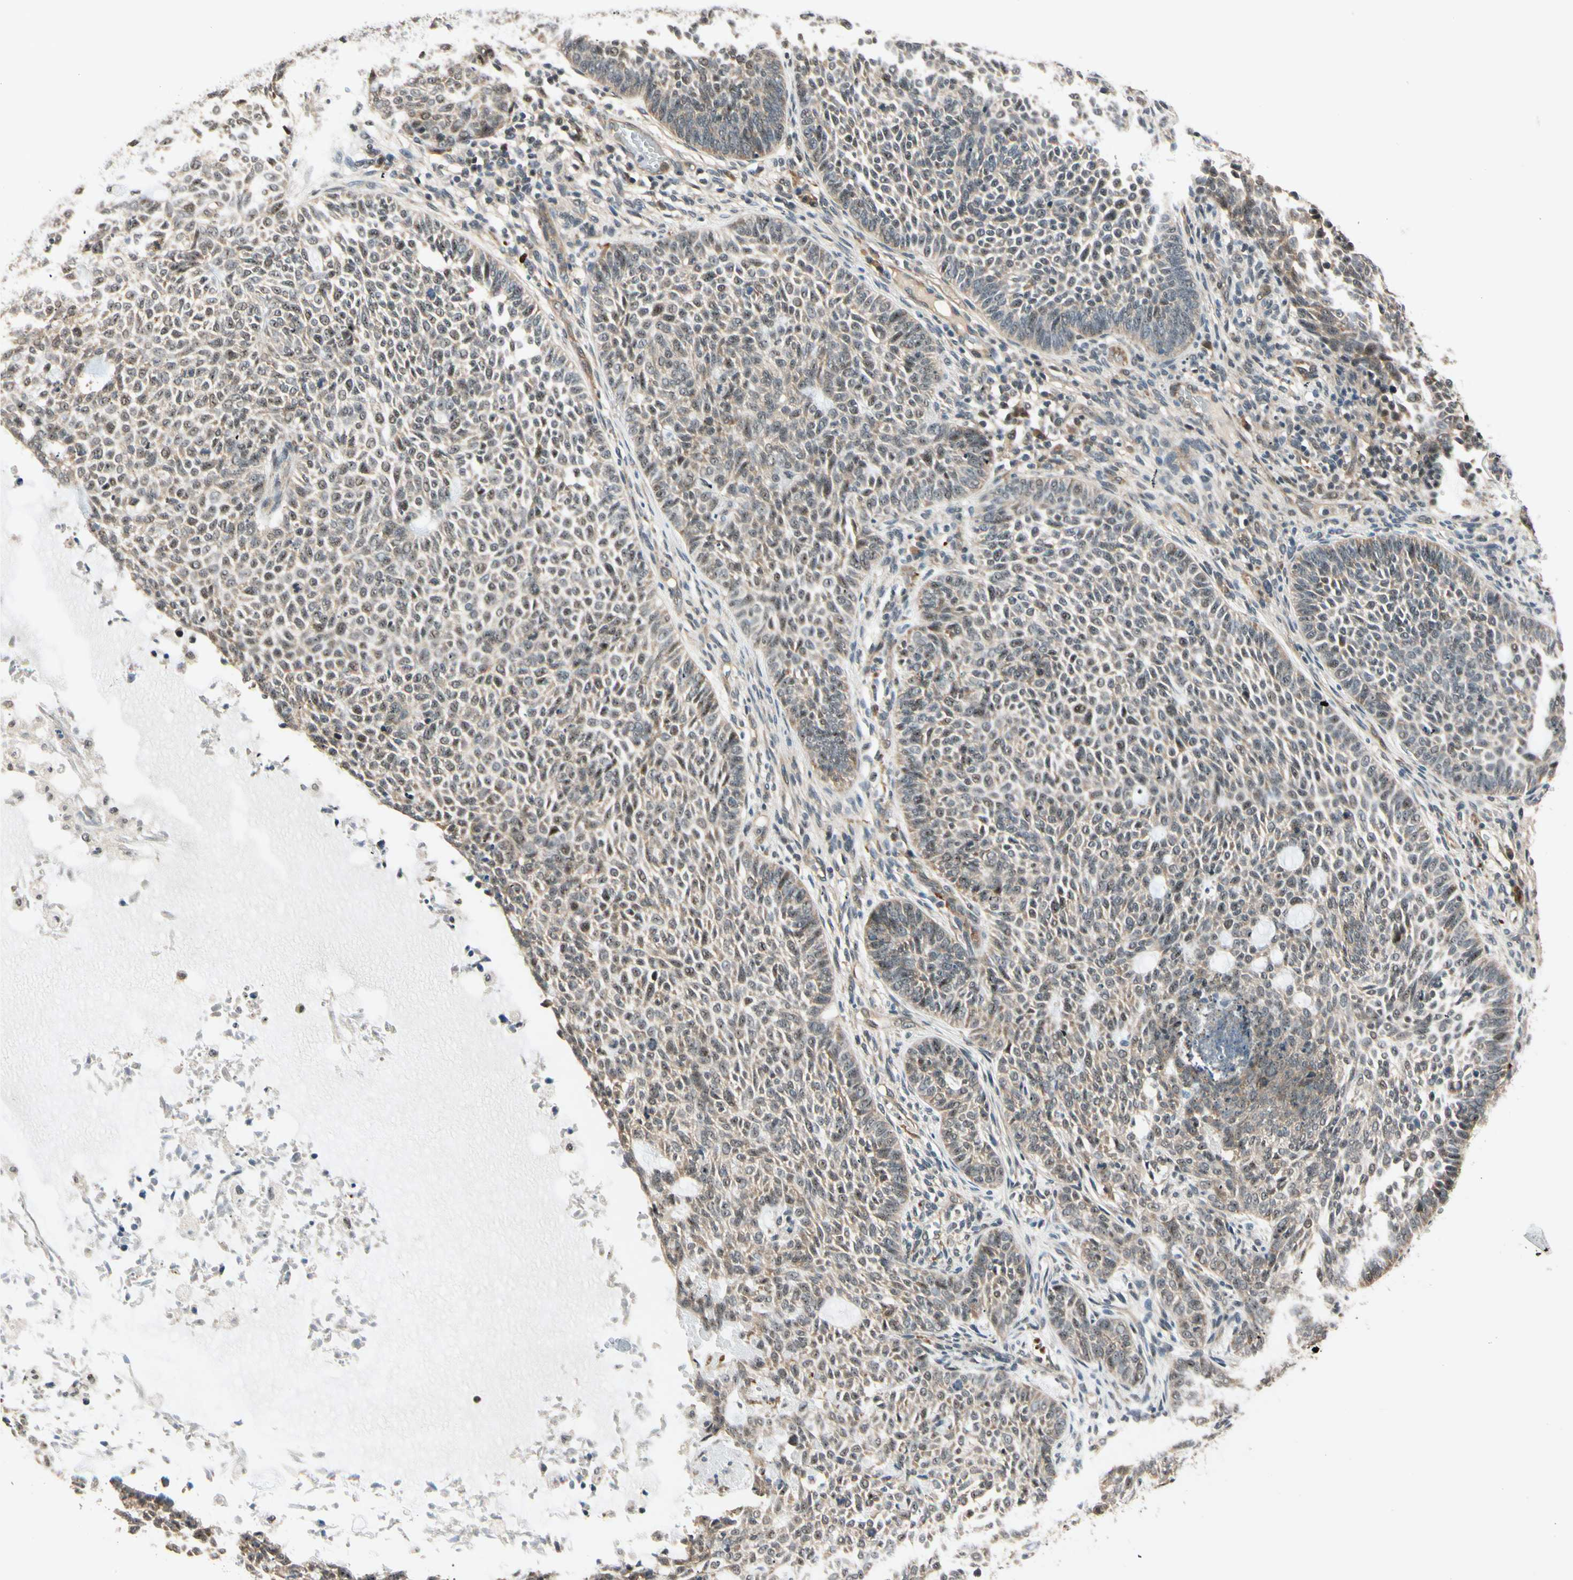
{"staining": {"intensity": "weak", "quantity": ">75%", "location": "cytoplasmic/membranous,nuclear"}, "tissue": "skin cancer", "cell_type": "Tumor cells", "image_type": "cancer", "snomed": [{"axis": "morphology", "description": "Basal cell carcinoma"}, {"axis": "topography", "description": "Skin"}], "caption": "There is low levels of weak cytoplasmic/membranous and nuclear expression in tumor cells of basal cell carcinoma (skin), as demonstrated by immunohistochemical staining (brown color).", "gene": "MCPH1", "patient": {"sex": "male", "age": 87}}